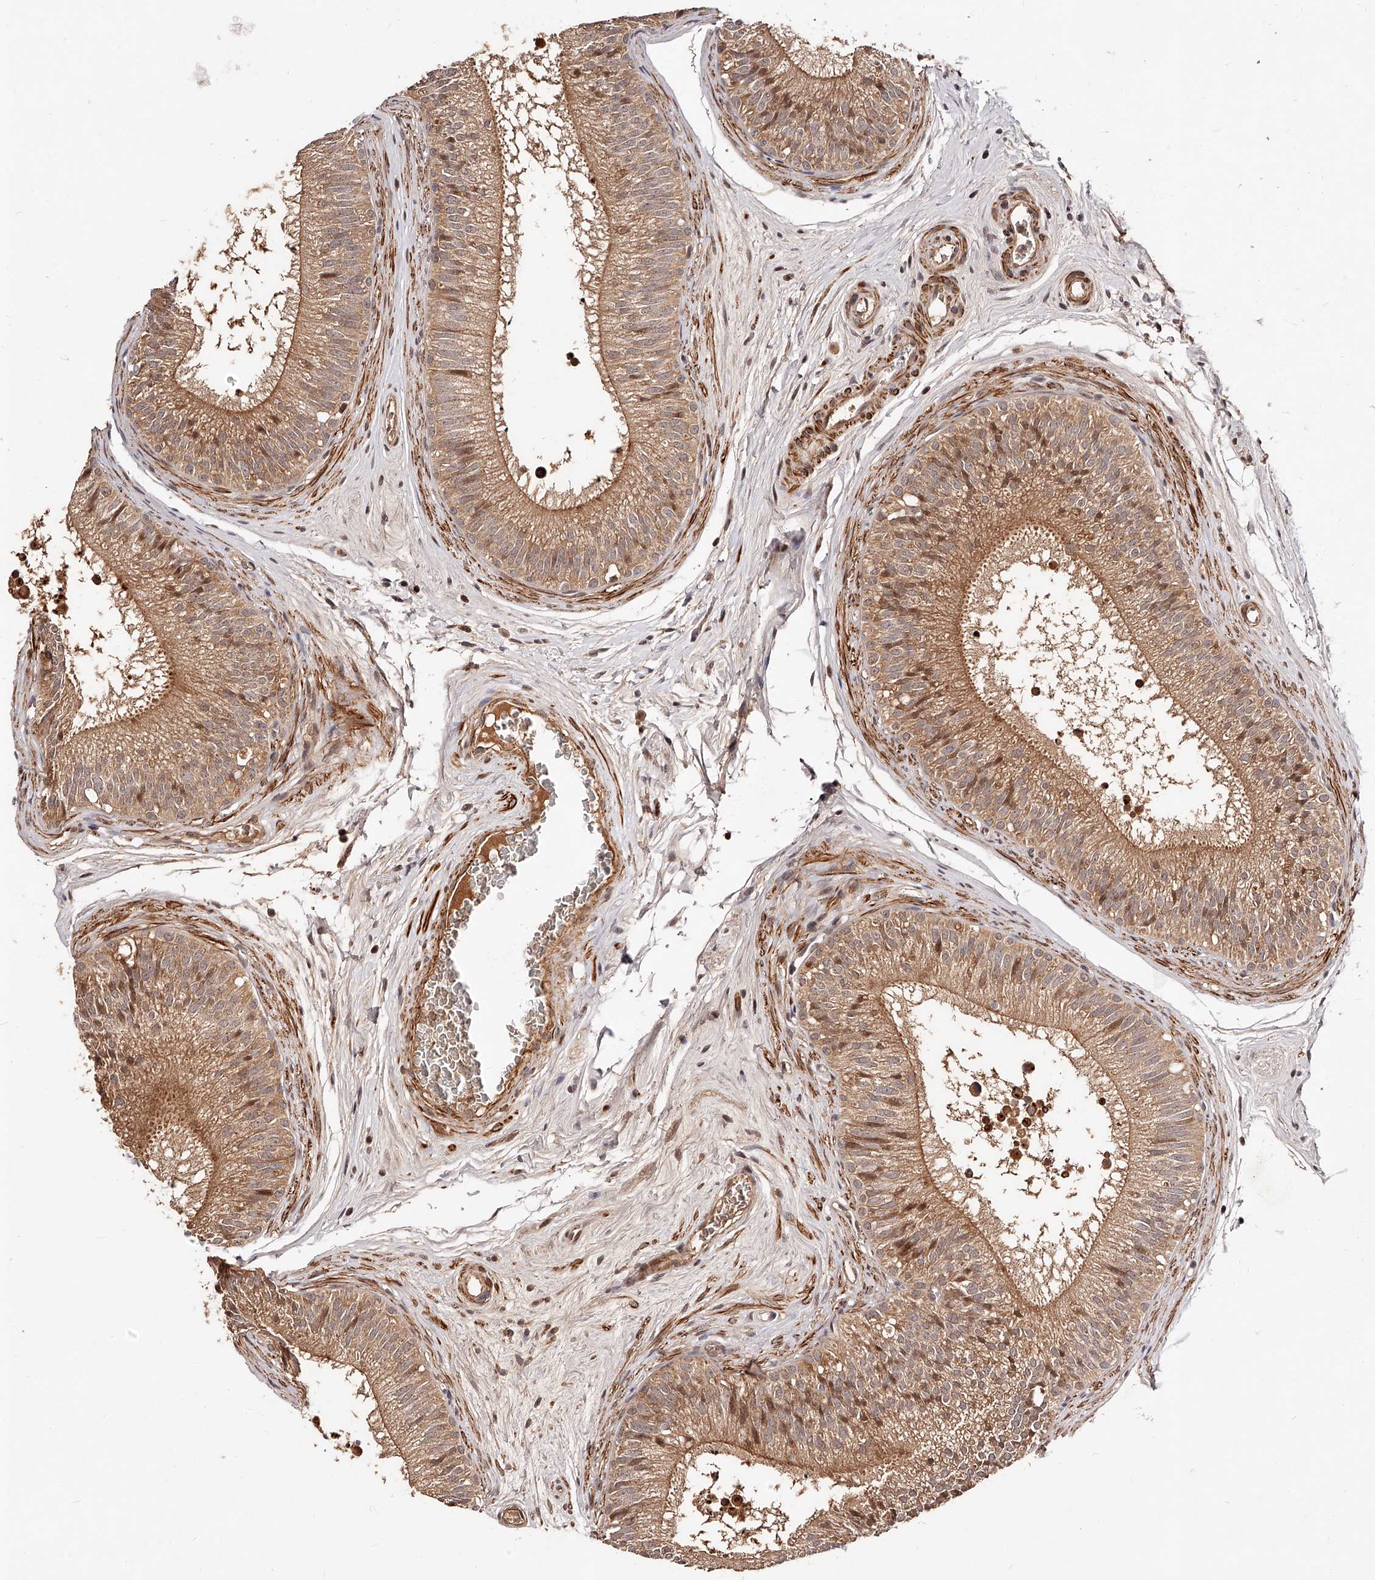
{"staining": {"intensity": "moderate", "quantity": ">75%", "location": "cytoplasmic/membranous"}, "tissue": "epididymis", "cell_type": "Glandular cells", "image_type": "normal", "snomed": [{"axis": "morphology", "description": "Normal tissue, NOS"}, {"axis": "topography", "description": "Epididymis"}], "caption": "Immunohistochemical staining of unremarkable epididymis exhibits medium levels of moderate cytoplasmic/membranous staining in approximately >75% of glandular cells.", "gene": "CUL7", "patient": {"sex": "male", "age": 29}}